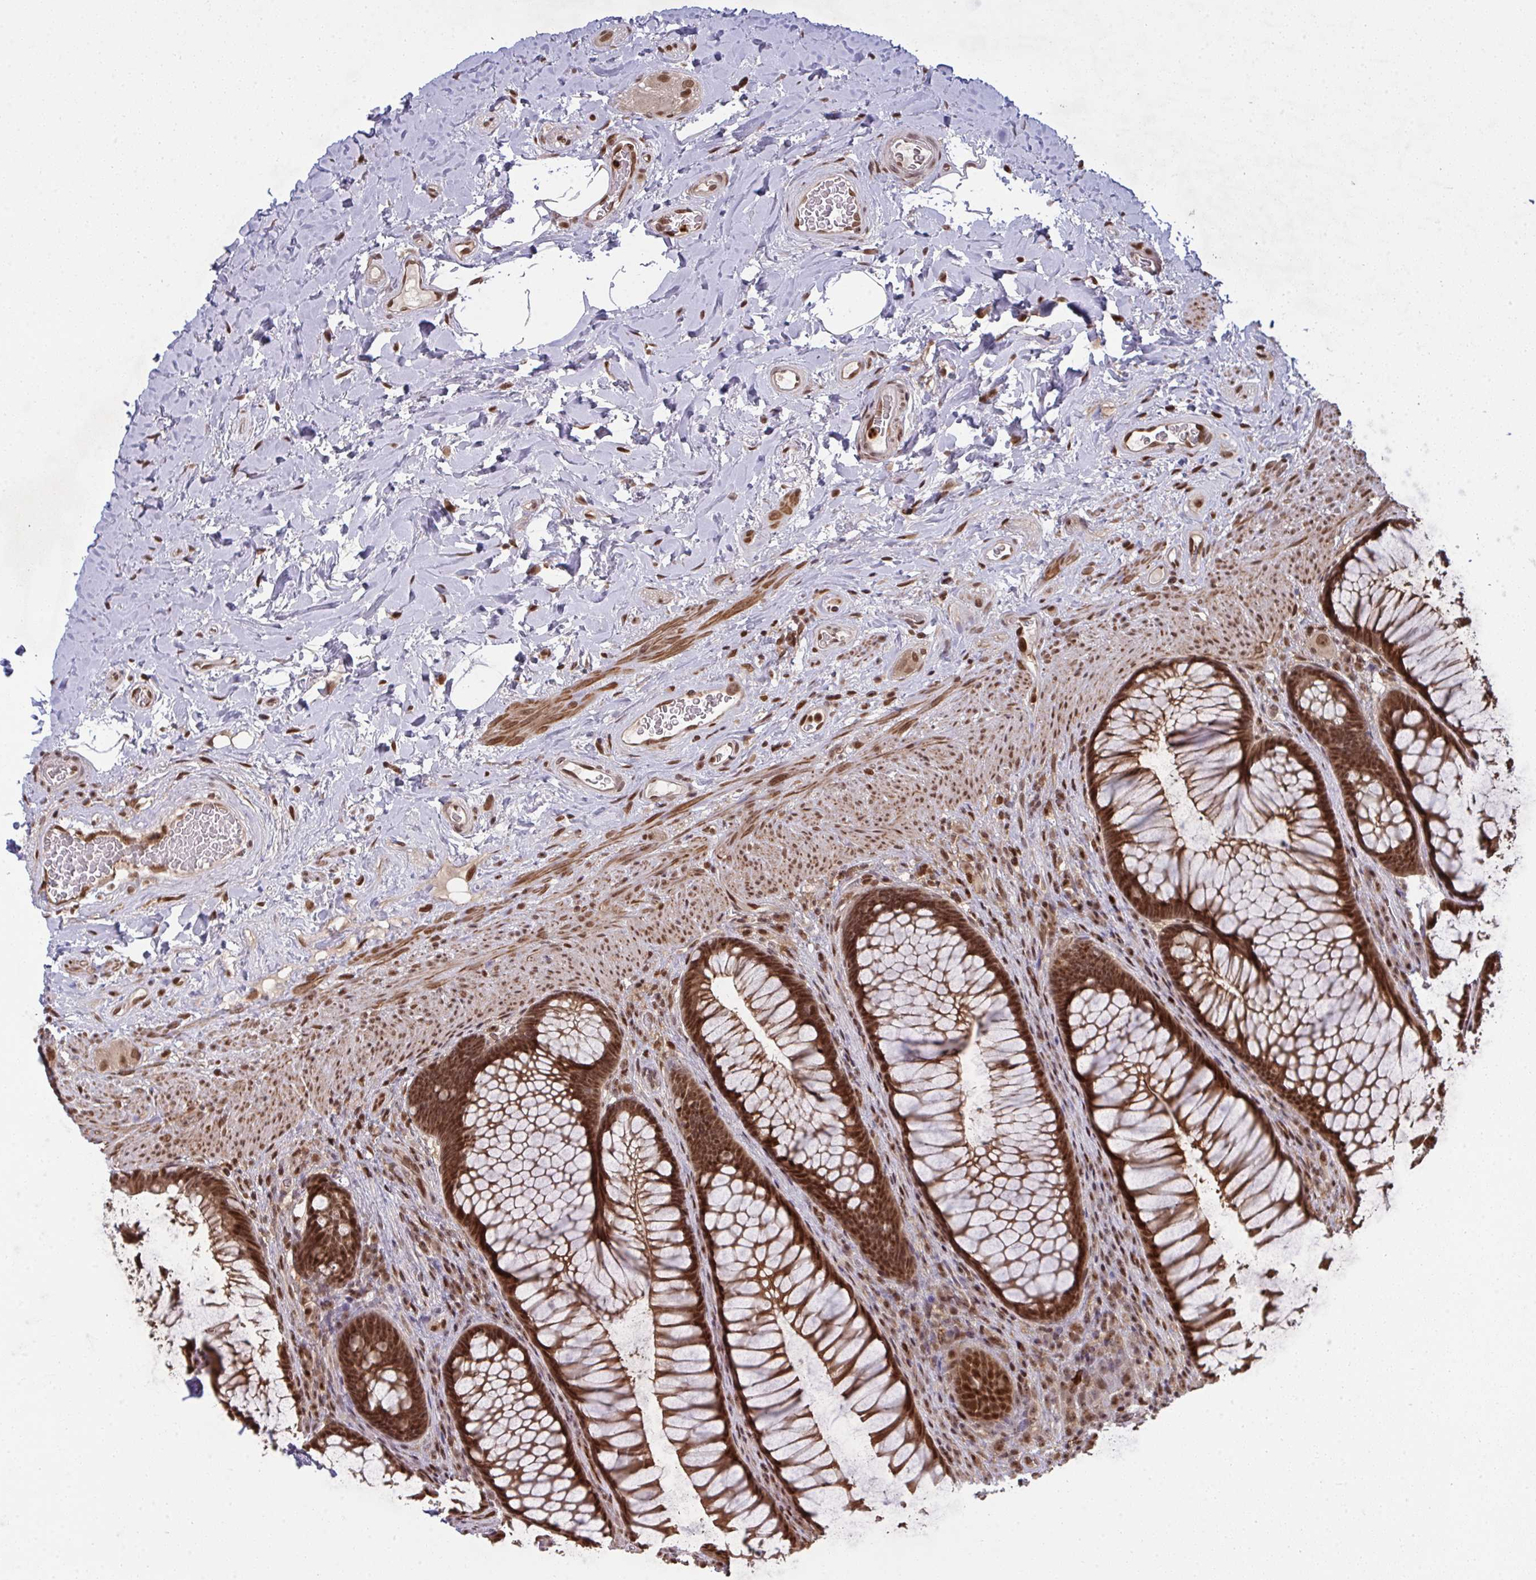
{"staining": {"intensity": "strong", "quantity": ">75%", "location": "cytoplasmic/membranous,nuclear"}, "tissue": "rectum", "cell_type": "Glandular cells", "image_type": "normal", "snomed": [{"axis": "morphology", "description": "Normal tissue, NOS"}, {"axis": "topography", "description": "Rectum"}], "caption": "Brown immunohistochemical staining in unremarkable rectum displays strong cytoplasmic/membranous,nuclear positivity in approximately >75% of glandular cells.", "gene": "UXT", "patient": {"sex": "male", "age": 53}}